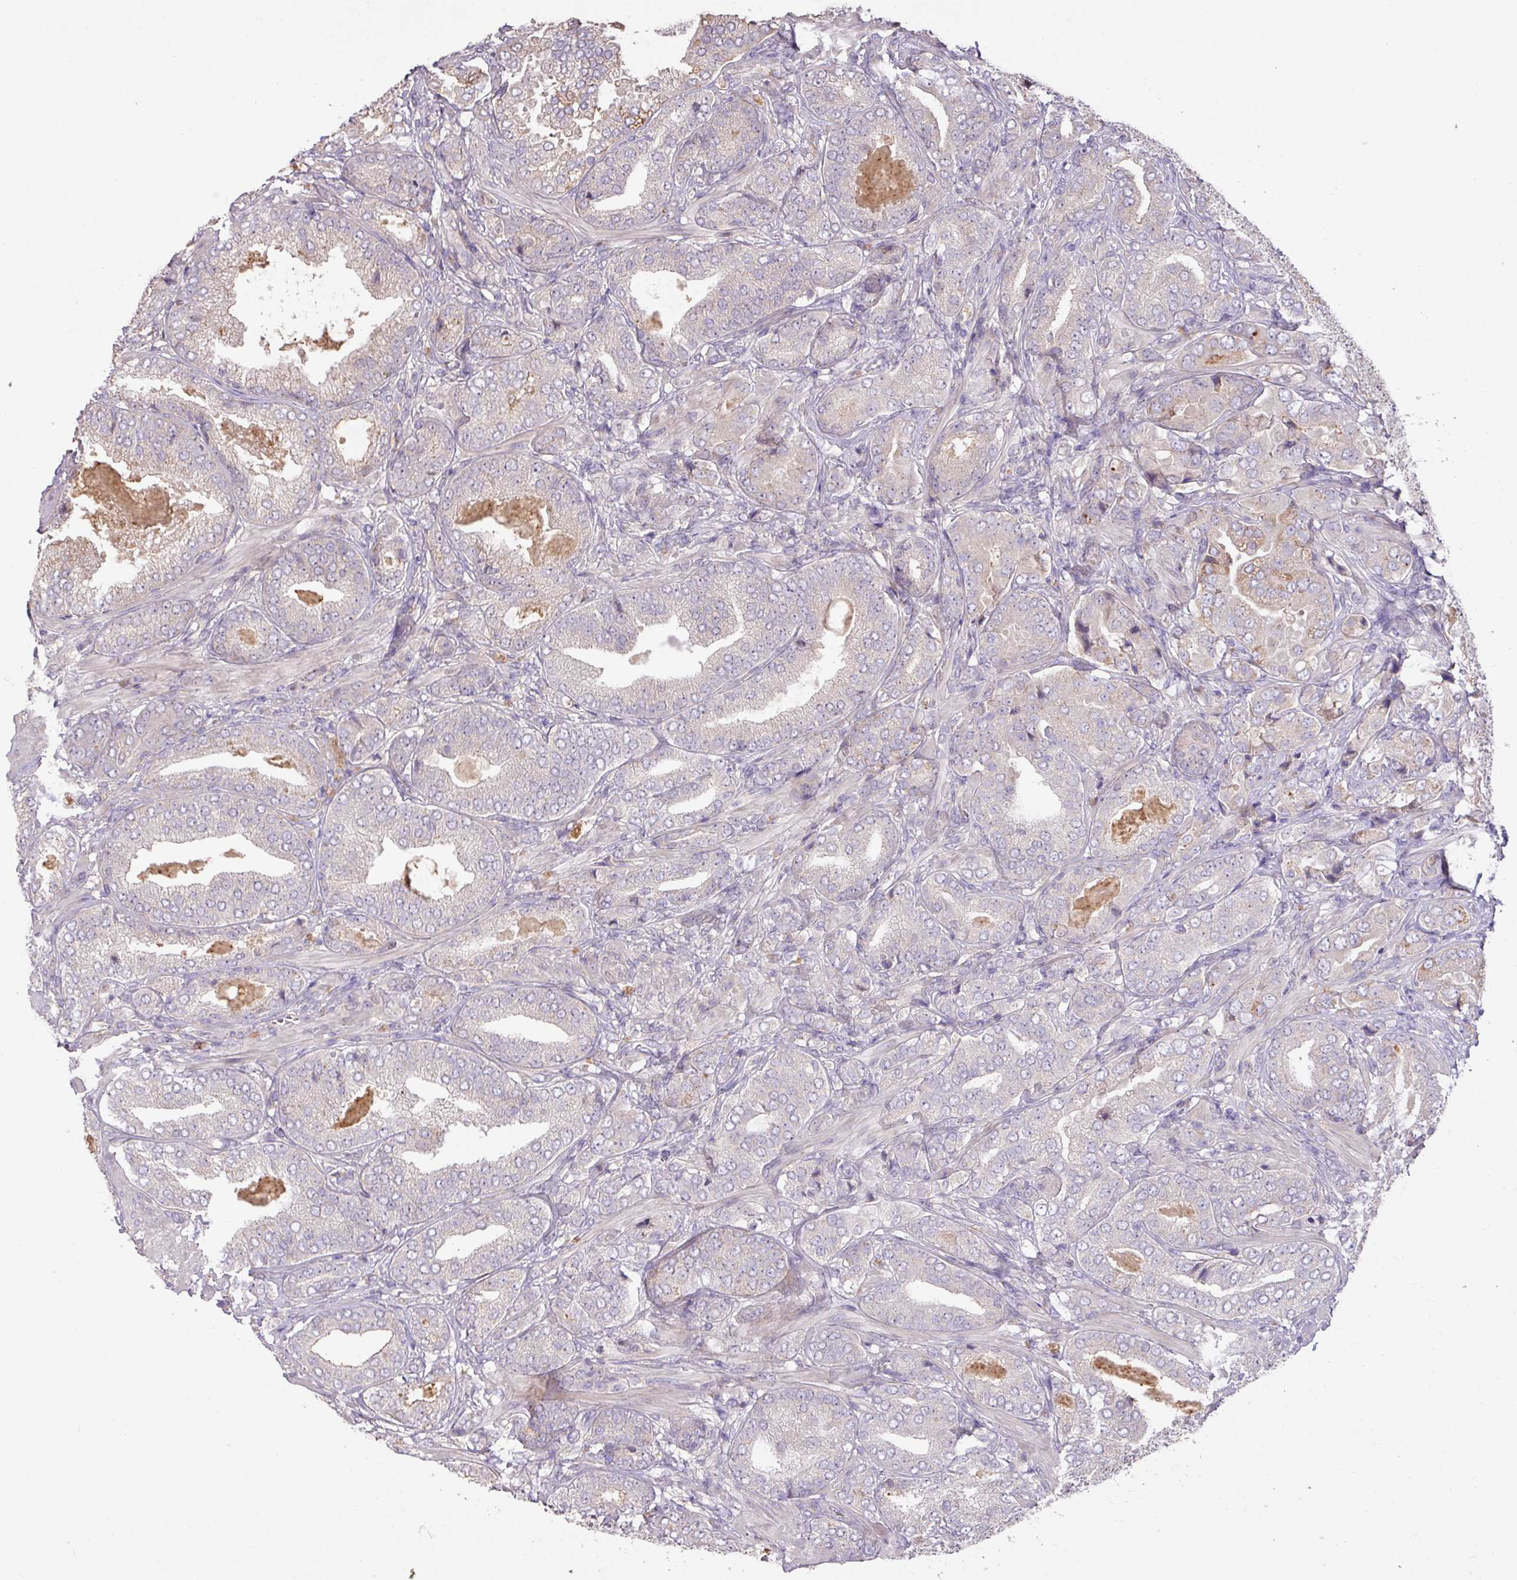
{"staining": {"intensity": "negative", "quantity": "none", "location": "none"}, "tissue": "prostate cancer", "cell_type": "Tumor cells", "image_type": "cancer", "snomed": [{"axis": "morphology", "description": "Adenocarcinoma, High grade"}, {"axis": "topography", "description": "Prostate"}], "caption": "This is an immunohistochemistry (IHC) image of human prostate adenocarcinoma (high-grade). There is no staining in tumor cells.", "gene": "PRADC1", "patient": {"sex": "male", "age": 63}}